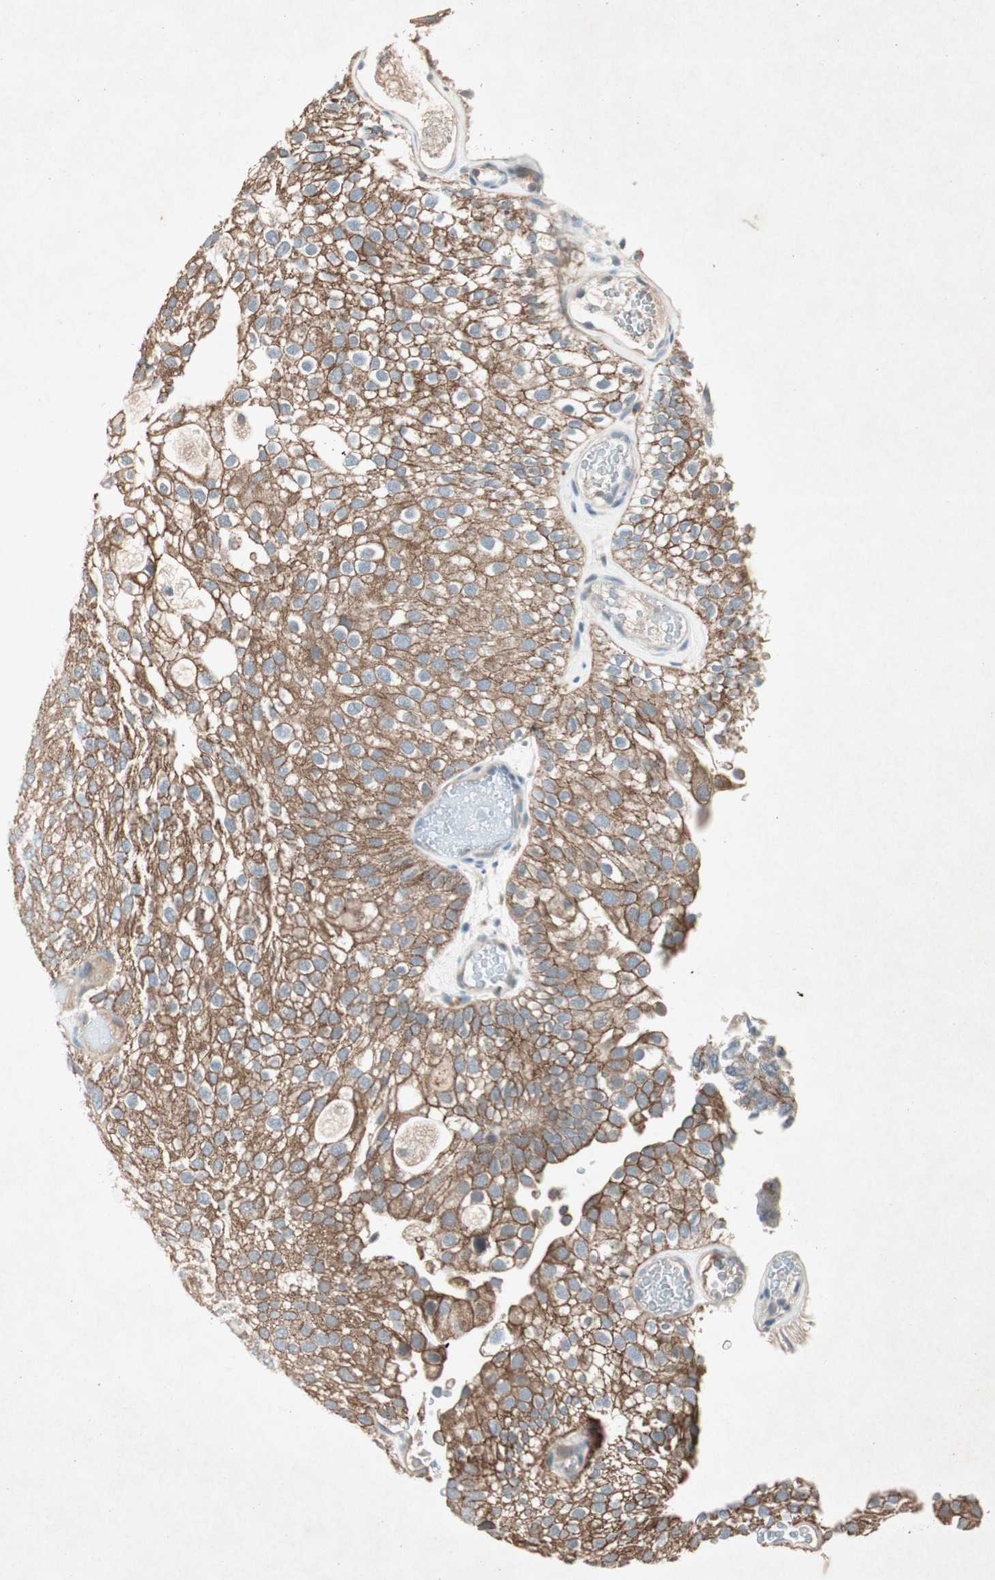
{"staining": {"intensity": "moderate", "quantity": ">75%", "location": "cytoplasmic/membranous"}, "tissue": "urothelial cancer", "cell_type": "Tumor cells", "image_type": "cancer", "snomed": [{"axis": "morphology", "description": "Urothelial carcinoma, Low grade"}, {"axis": "topography", "description": "Urinary bladder"}], "caption": "Tumor cells display medium levels of moderate cytoplasmic/membranous staining in about >75% of cells in human urothelial cancer.", "gene": "NKAIN1", "patient": {"sex": "male", "age": 78}}